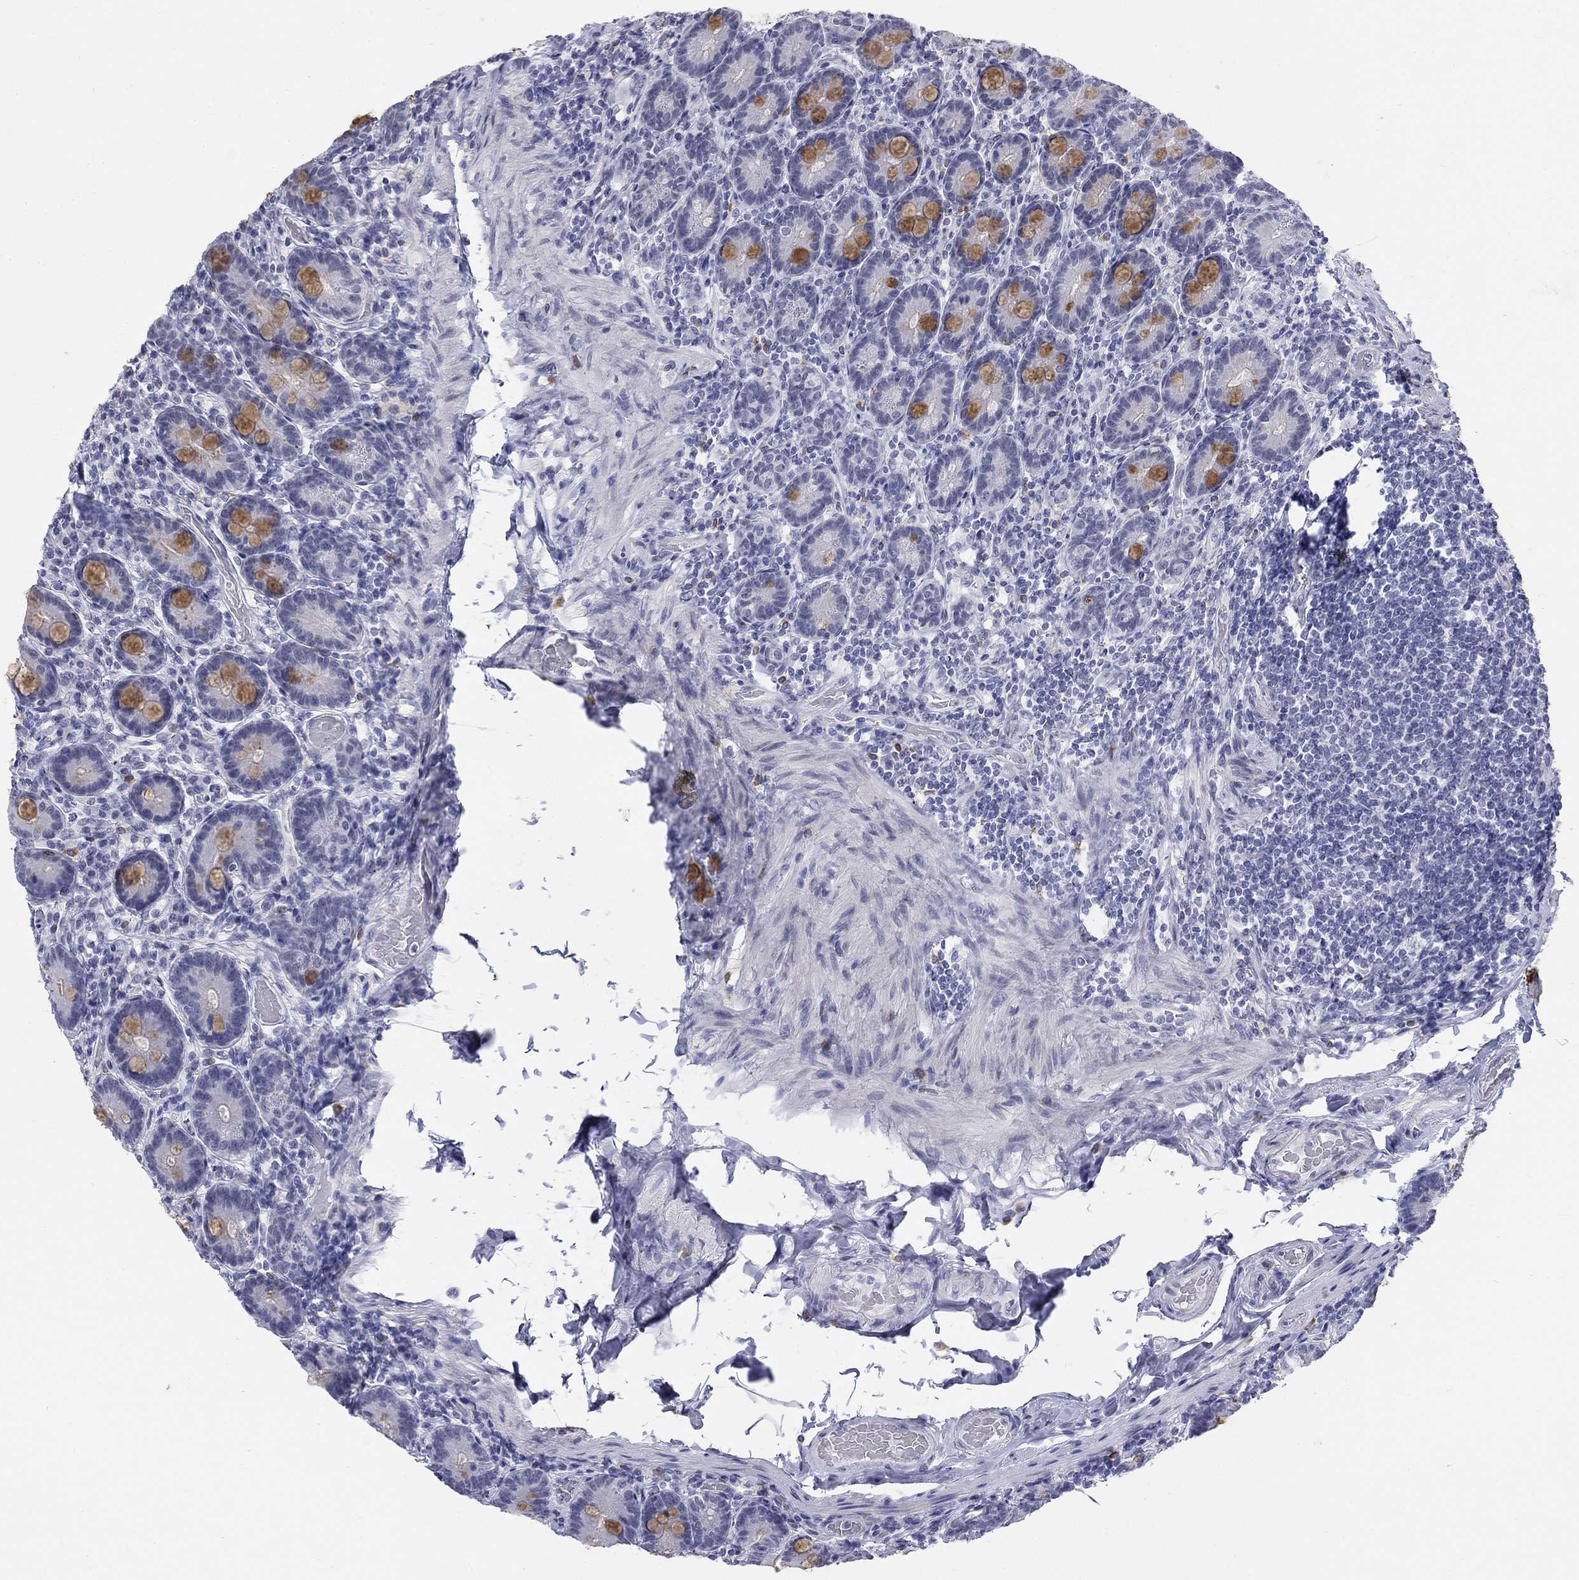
{"staining": {"intensity": "moderate", "quantity": "<25%", "location": "cytoplasmic/membranous"}, "tissue": "small intestine", "cell_type": "Glandular cells", "image_type": "normal", "snomed": [{"axis": "morphology", "description": "Normal tissue, NOS"}, {"axis": "topography", "description": "Small intestine"}], "caption": "About <25% of glandular cells in benign human small intestine show moderate cytoplasmic/membranous protein staining as visualized by brown immunohistochemical staining.", "gene": "ECEL1", "patient": {"sex": "male", "age": 66}}